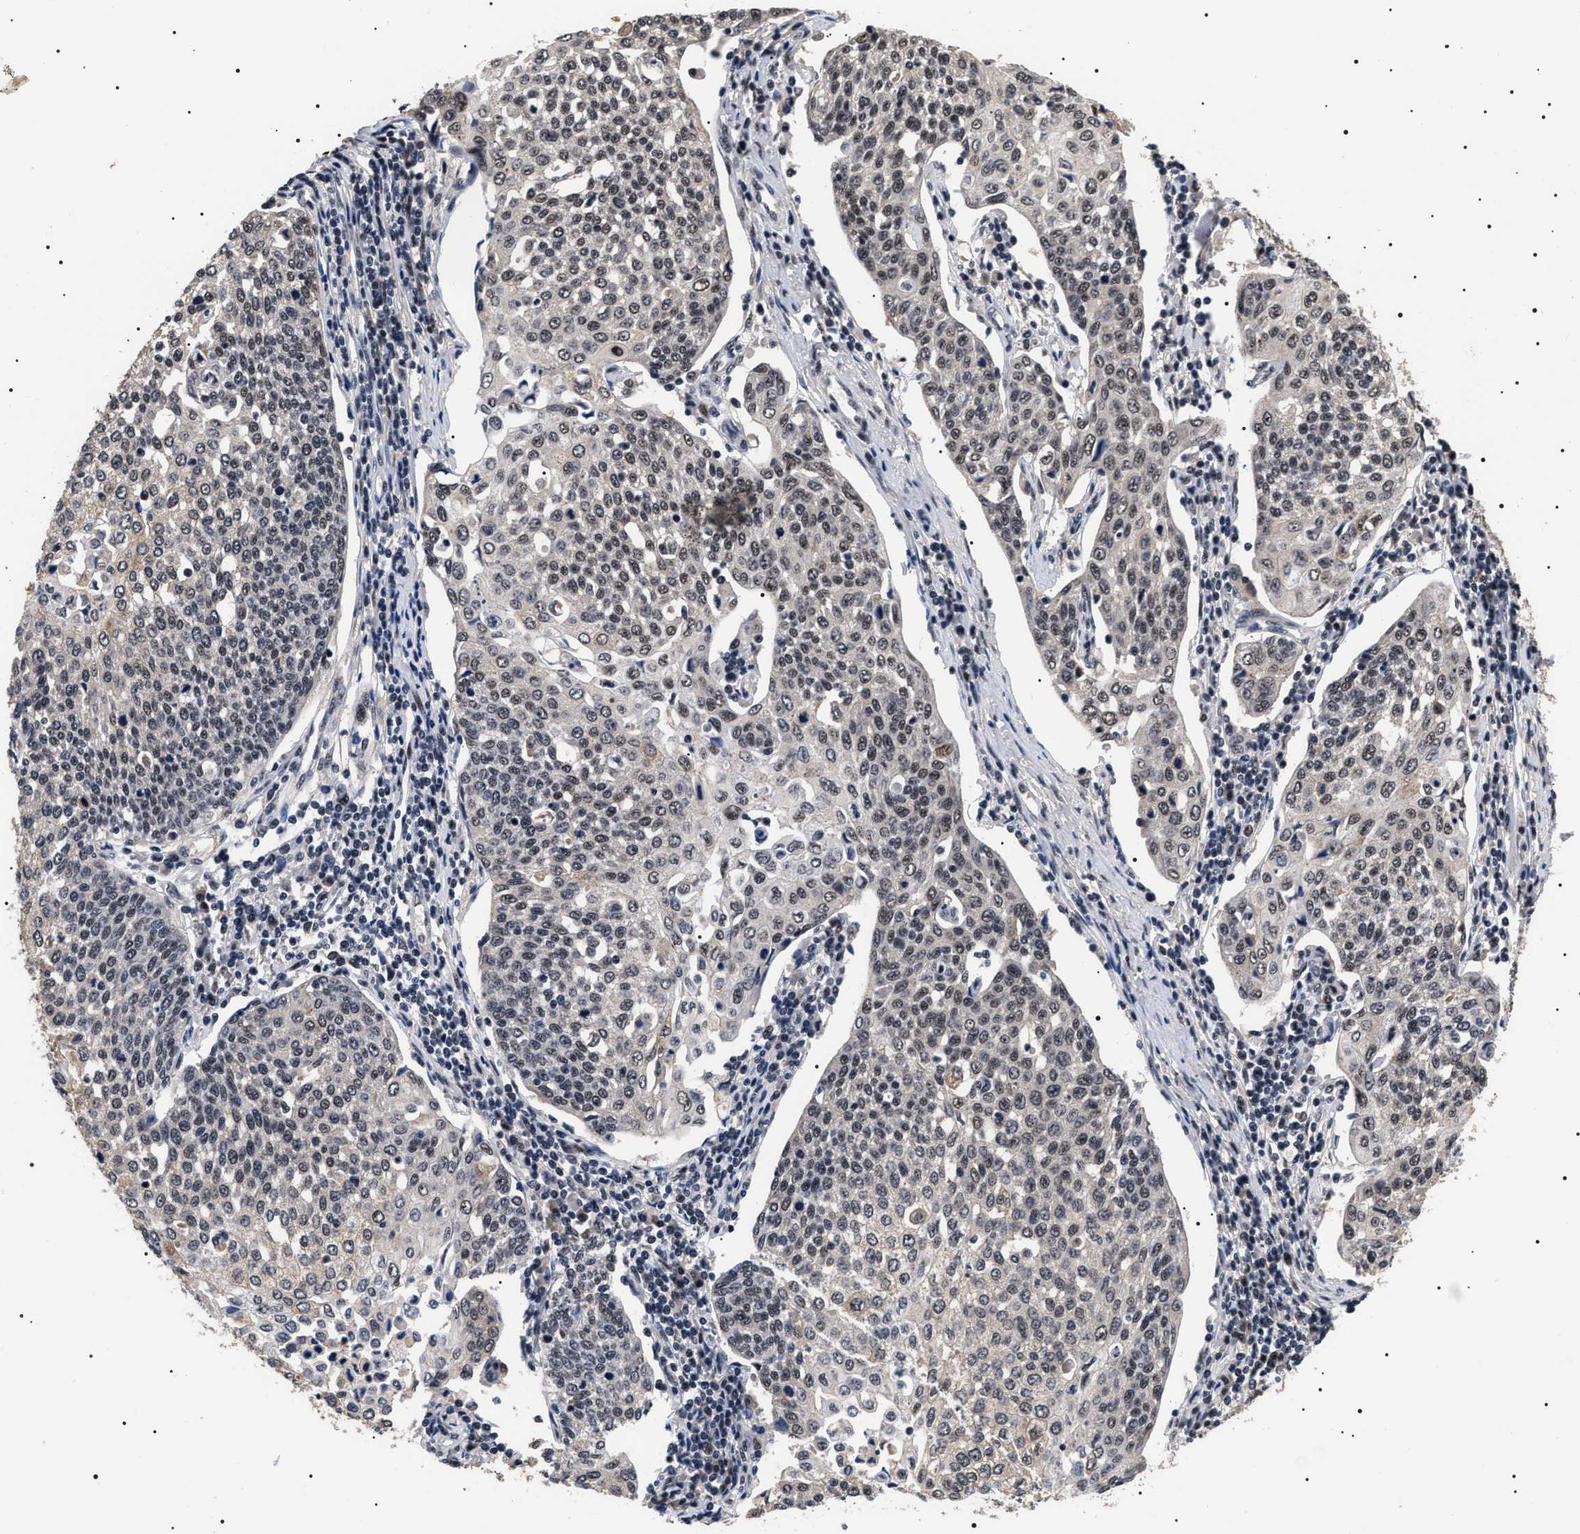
{"staining": {"intensity": "weak", "quantity": "25%-75%", "location": "nuclear"}, "tissue": "cervical cancer", "cell_type": "Tumor cells", "image_type": "cancer", "snomed": [{"axis": "morphology", "description": "Squamous cell carcinoma, NOS"}, {"axis": "topography", "description": "Cervix"}], "caption": "Protein expression analysis of human cervical cancer (squamous cell carcinoma) reveals weak nuclear staining in about 25%-75% of tumor cells.", "gene": "CAAP1", "patient": {"sex": "female", "age": 34}}